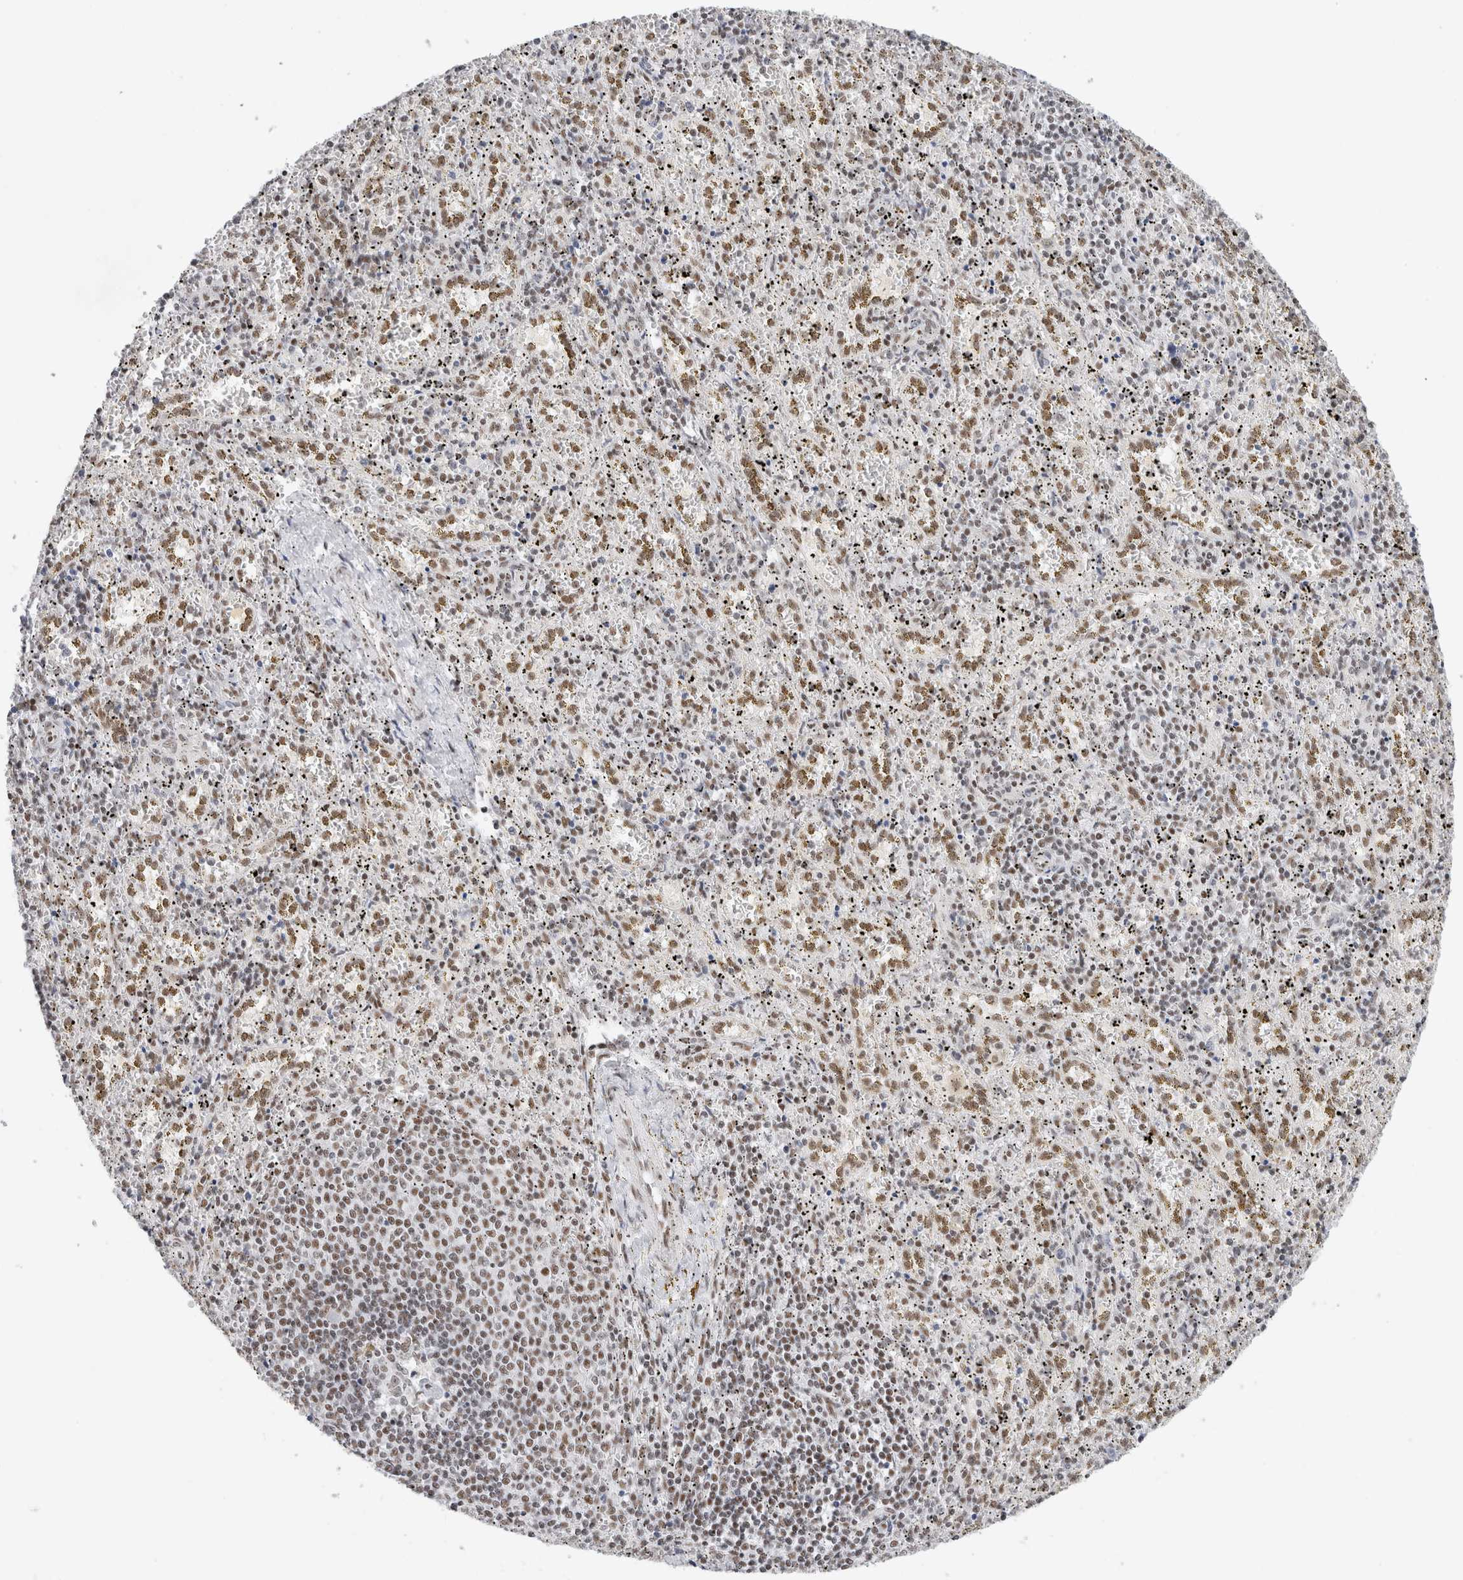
{"staining": {"intensity": "negative", "quantity": "none", "location": "none"}, "tissue": "spleen", "cell_type": "Cells in red pulp", "image_type": "normal", "snomed": [{"axis": "morphology", "description": "Normal tissue, NOS"}, {"axis": "topography", "description": "Spleen"}], "caption": "Immunohistochemistry (IHC) of benign spleen reveals no expression in cells in red pulp.", "gene": "COPS7A", "patient": {"sex": "male", "age": 11}}